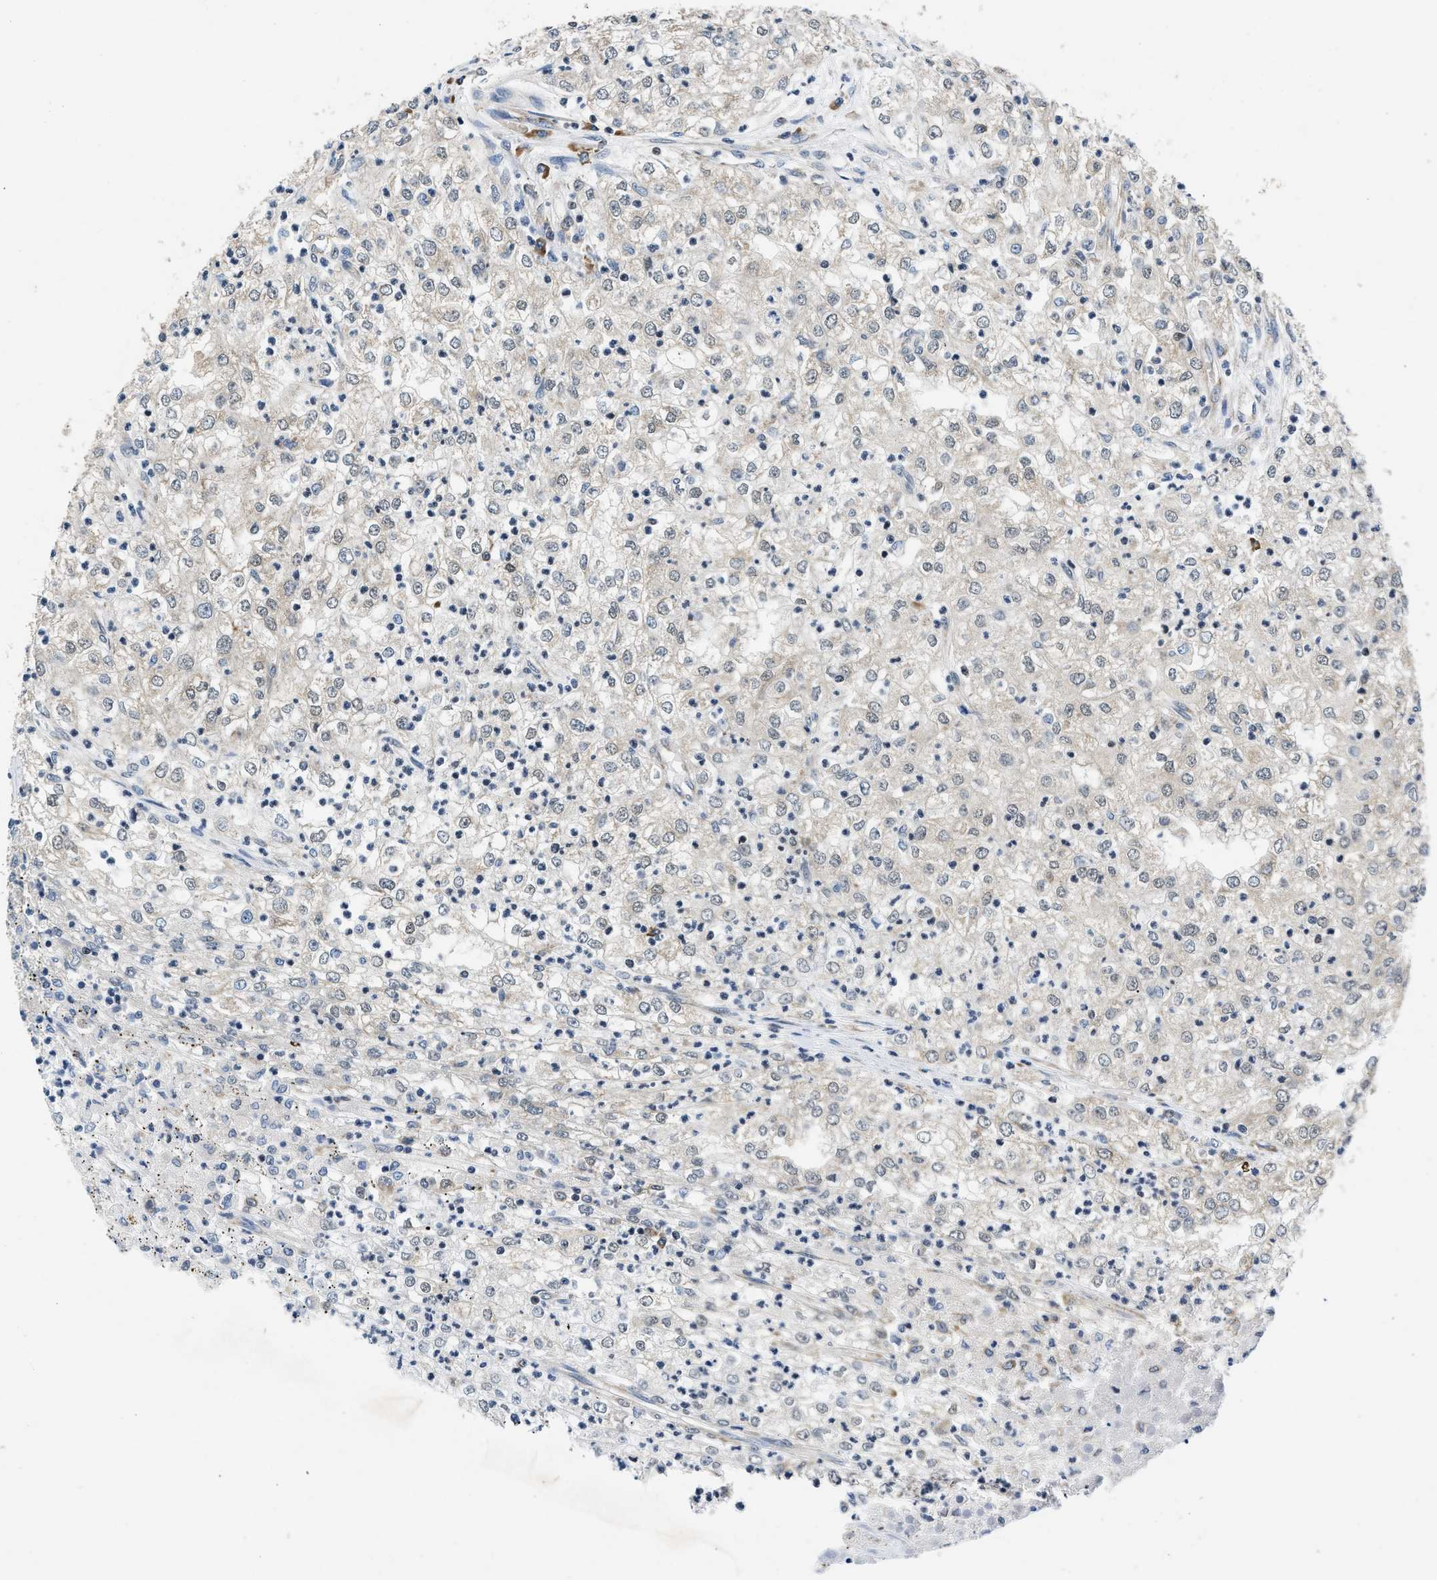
{"staining": {"intensity": "negative", "quantity": "none", "location": "none"}, "tissue": "renal cancer", "cell_type": "Tumor cells", "image_type": "cancer", "snomed": [{"axis": "morphology", "description": "Adenocarcinoma, NOS"}, {"axis": "topography", "description": "Kidney"}], "caption": "Immunohistochemistry photomicrograph of adenocarcinoma (renal) stained for a protein (brown), which reveals no staining in tumor cells.", "gene": "PA2G4", "patient": {"sex": "female", "age": 54}}